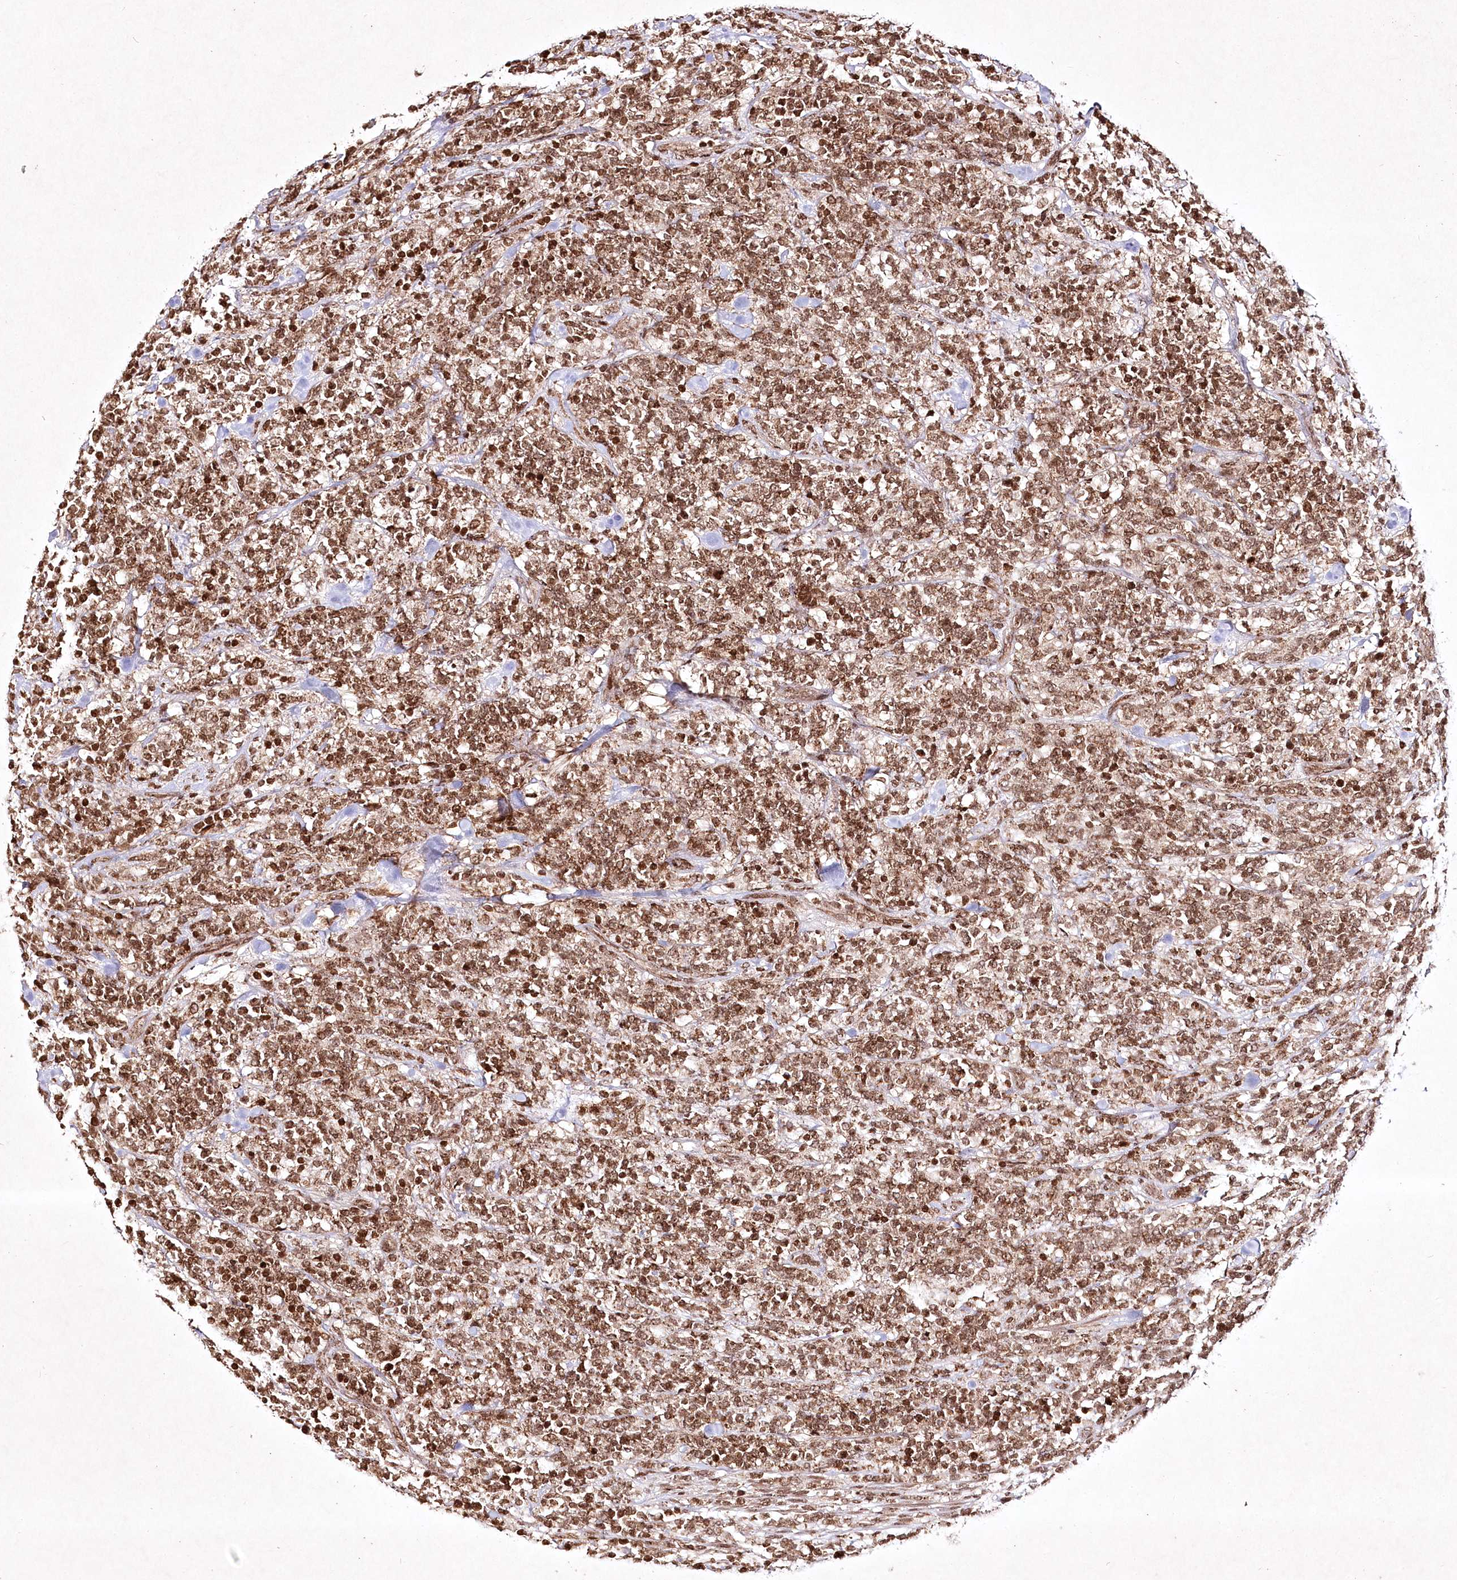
{"staining": {"intensity": "moderate", "quantity": ">75%", "location": "nuclear"}, "tissue": "lymphoma", "cell_type": "Tumor cells", "image_type": "cancer", "snomed": [{"axis": "morphology", "description": "Malignant lymphoma, non-Hodgkin's type, High grade"}, {"axis": "topography", "description": "Soft tissue"}], "caption": "High-grade malignant lymphoma, non-Hodgkin's type stained with a protein marker displays moderate staining in tumor cells.", "gene": "CARM1", "patient": {"sex": "male", "age": 18}}